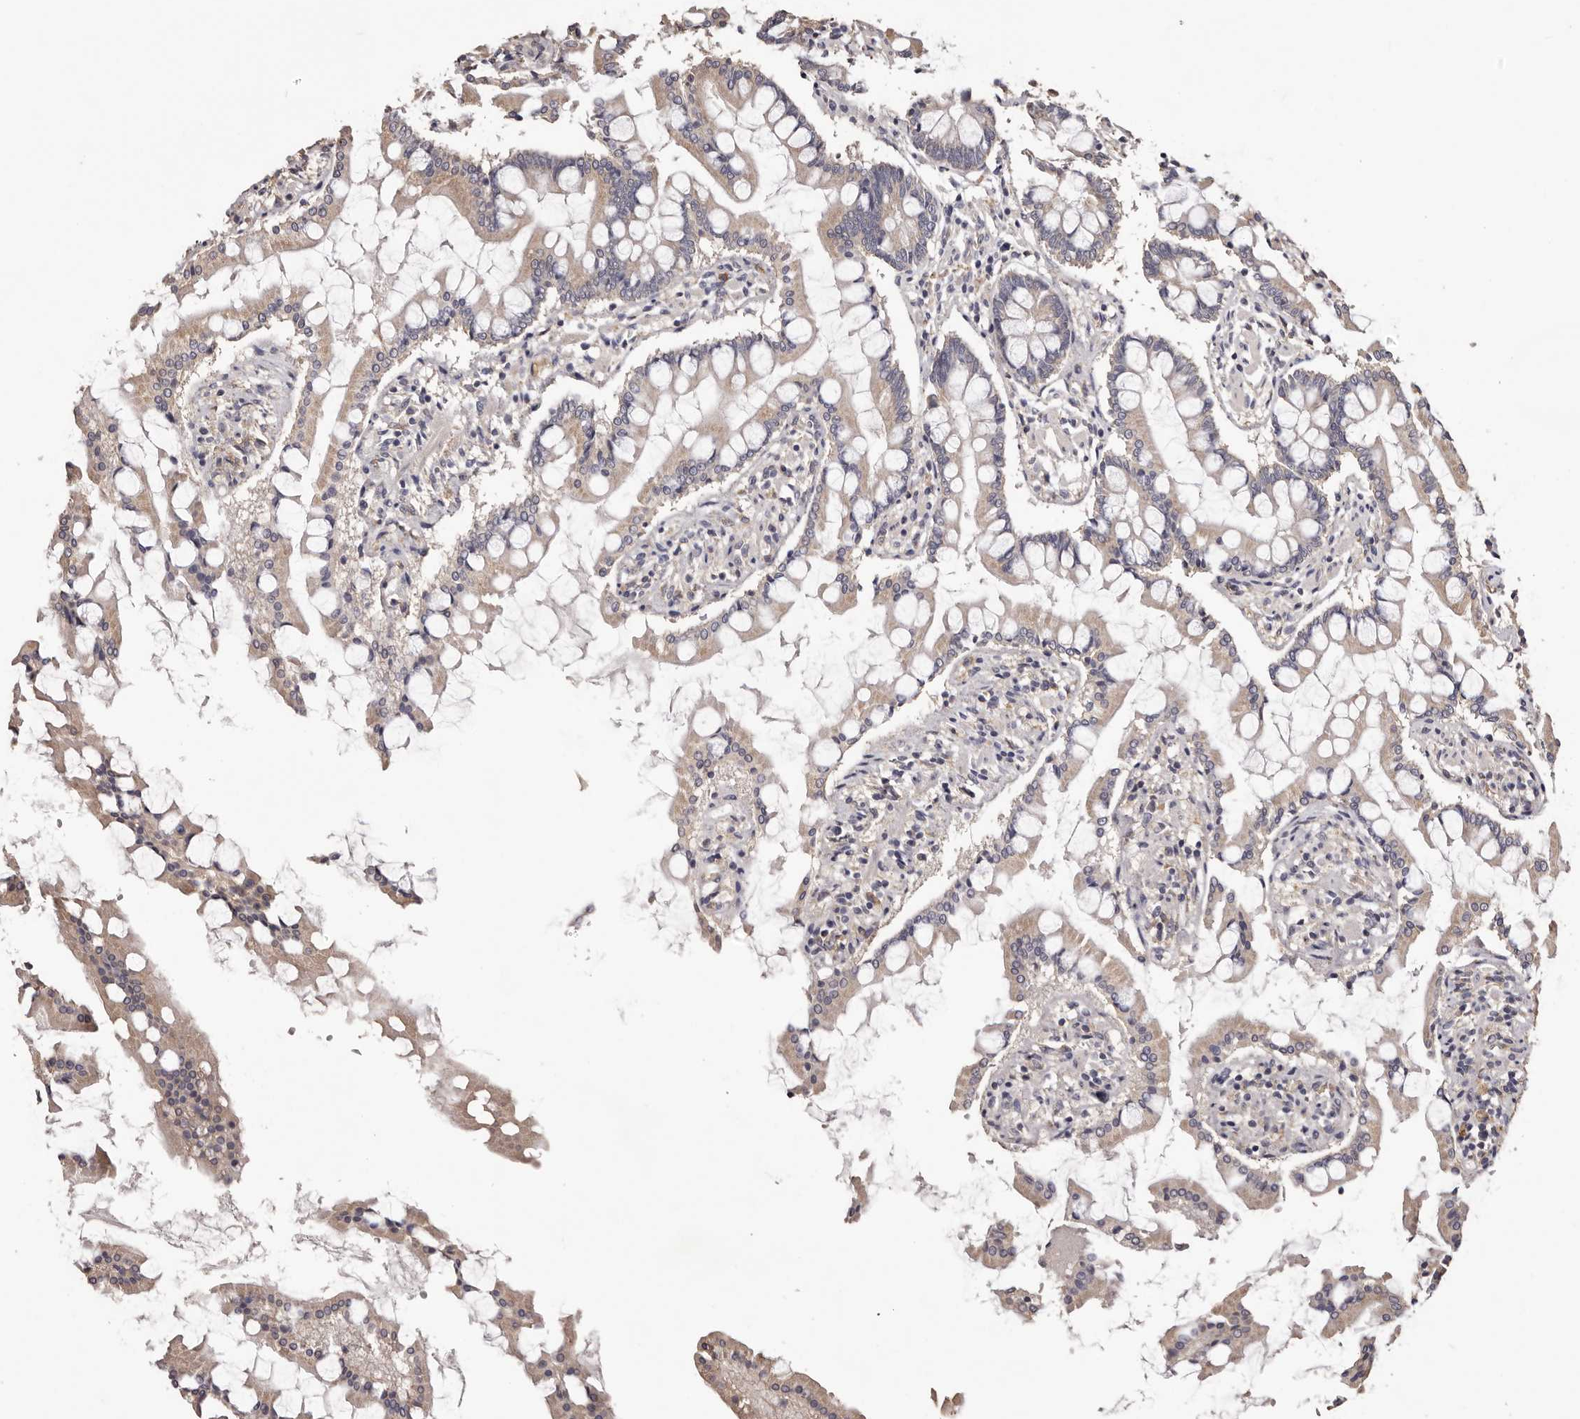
{"staining": {"intensity": "weak", "quantity": "25%-75%", "location": "cytoplasmic/membranous"}, "tissue": "small intestine", "cell_type": "Glandular cells", "image_type": "normal", "snomed": [{"axis": "morphology", "description": "Normal tissue, NOS"}, {"axis": "topography", "description": "Small intestine"}], "caption": "Protein staining displays weak cytoplasmic/membranous staining in about 25%-75% of glandular cells in unremarkable small intestine.", "gene": "ETNK1", "patient": {"sex": "male", "age": 41}}